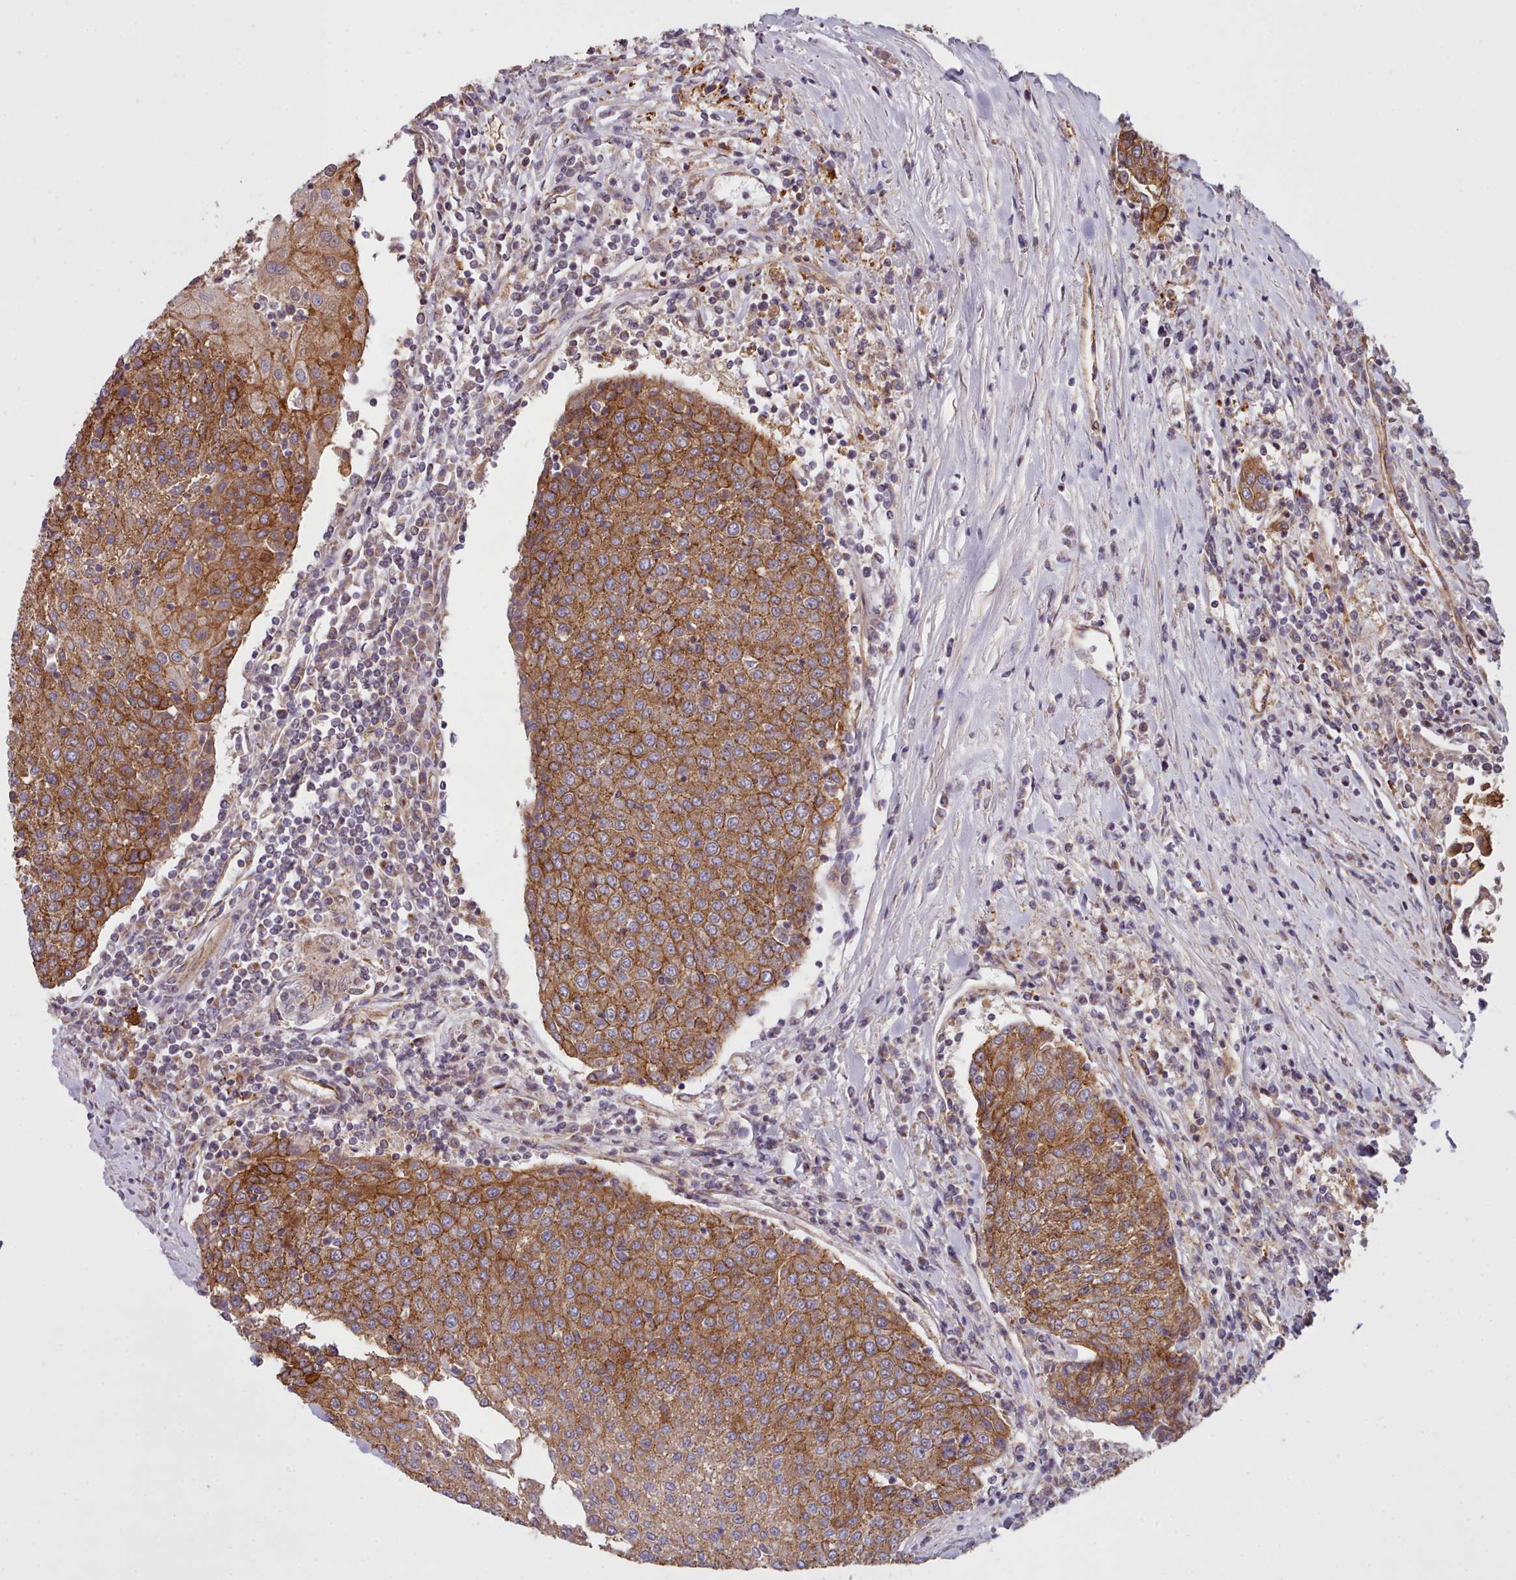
{"staining": {"intensity": "strong", "quantity": ">75%", "location": "cytoplasmic/membranous"}, "tissue": "urothelial cancer", "cell_type": "Tumor cells", "image_type": "cancer", "snomed": [{"axis": "morphology", "description": "Urothelial carcinoma, High grade"}, {"axis": "topography", "description": "Urinary bladder"}], "caption": "Urothelial cancer tissue displays strong cytoplasmic/membranous staining in approximately >75% of tumor cells", "gene": "MRPL46", "patient": {"sex": "female", "age": 85}}